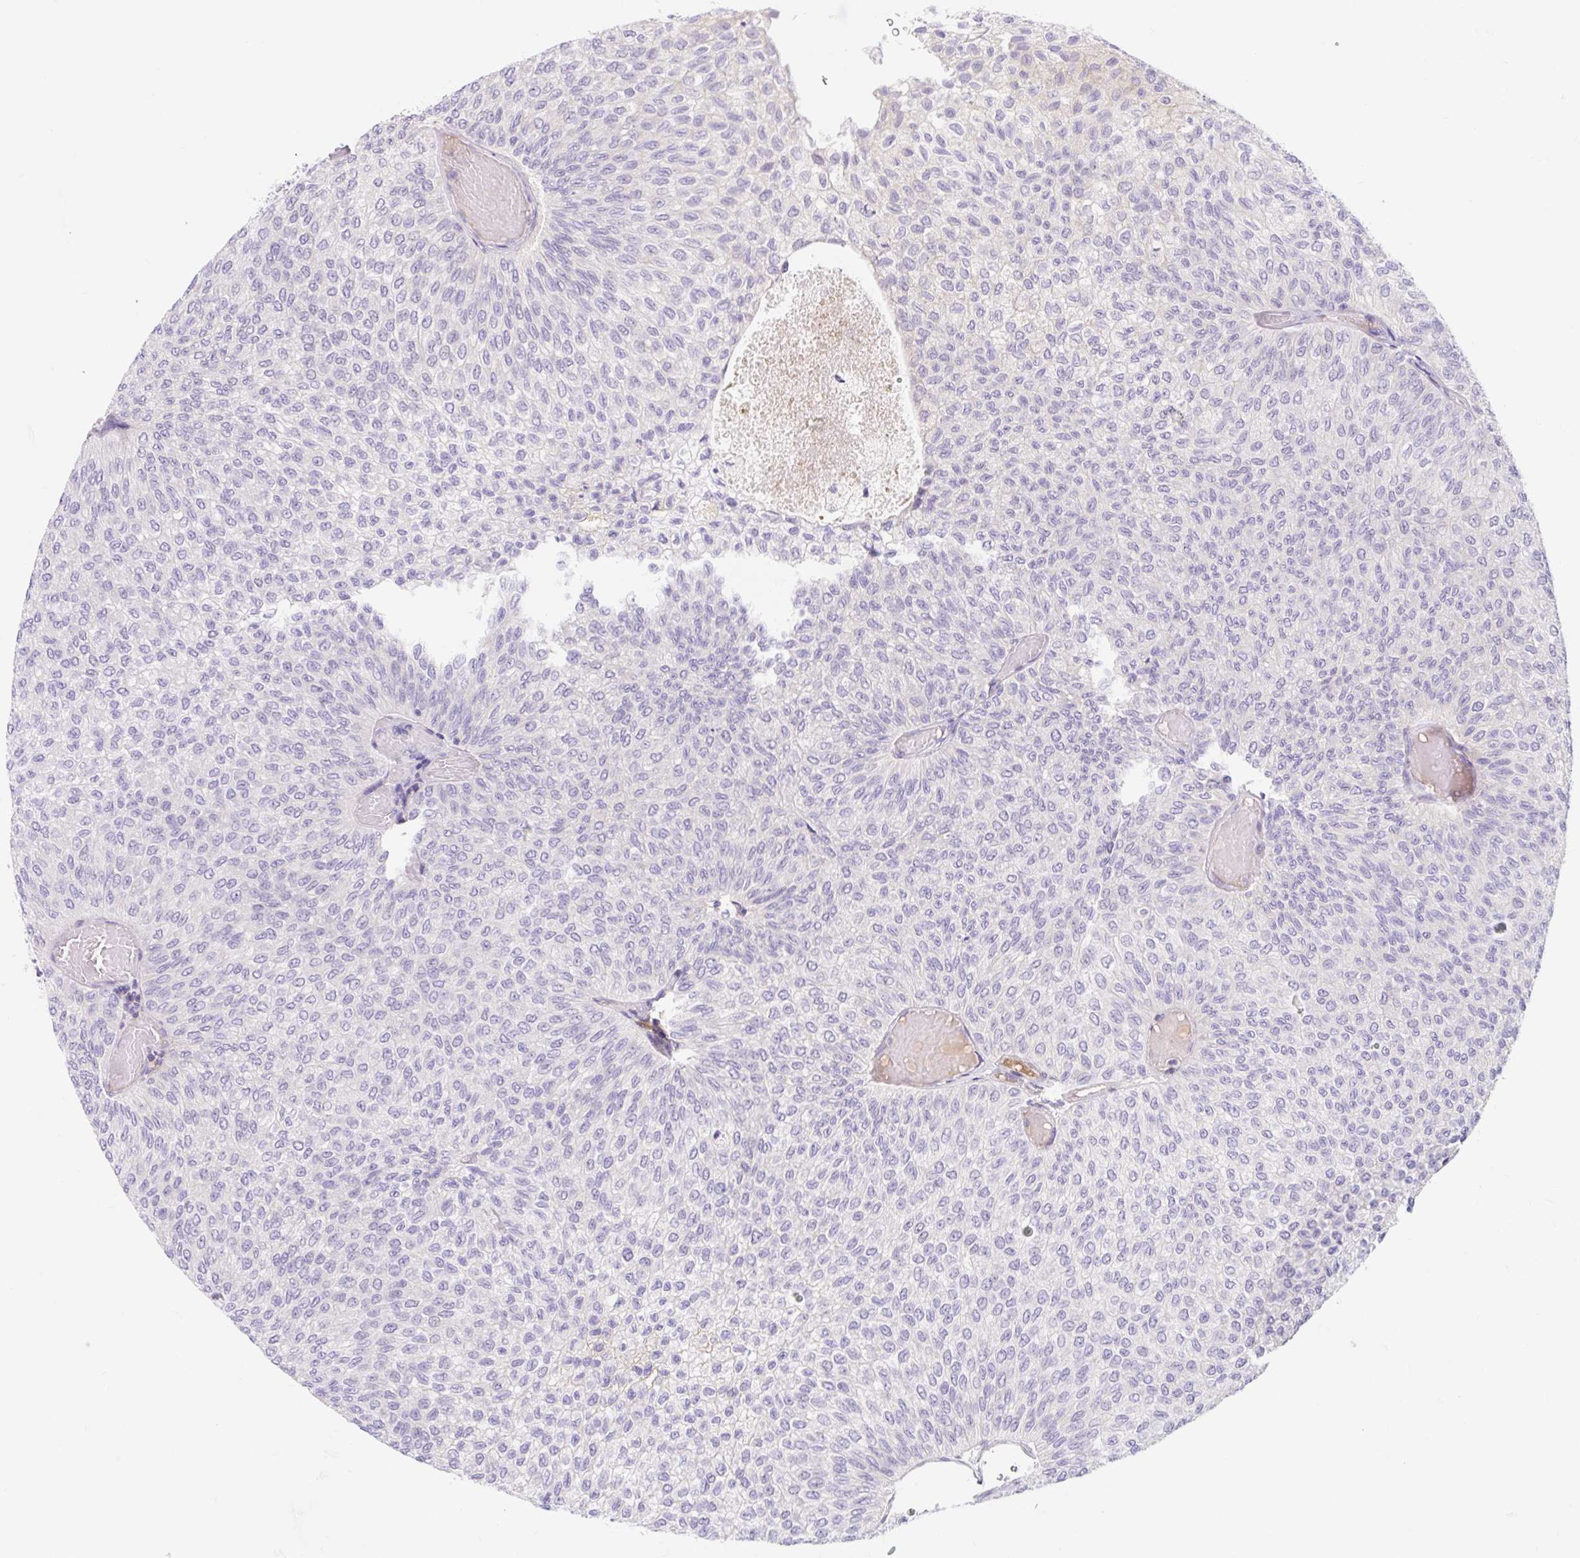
{"staining": {"intensity": "negative", "quantity": "none", "location": "none"}, "tissue": "urothelial cancer", "cell_type": "Tumor cells", "image_type": "cancer", "snomed": [{"axis": "morphology", "description": "Urothelial carcinoma, Low grade"}, {"axis": "topography", "description": "Urinary bladder"}], "caption": "Urothelial carcinoma (low-grade) was stained to show a protein in brown. There is no significant staining in tumor cells.", "gene": "SLC28A1", "patient": {"sex": "male", "age": 78}}